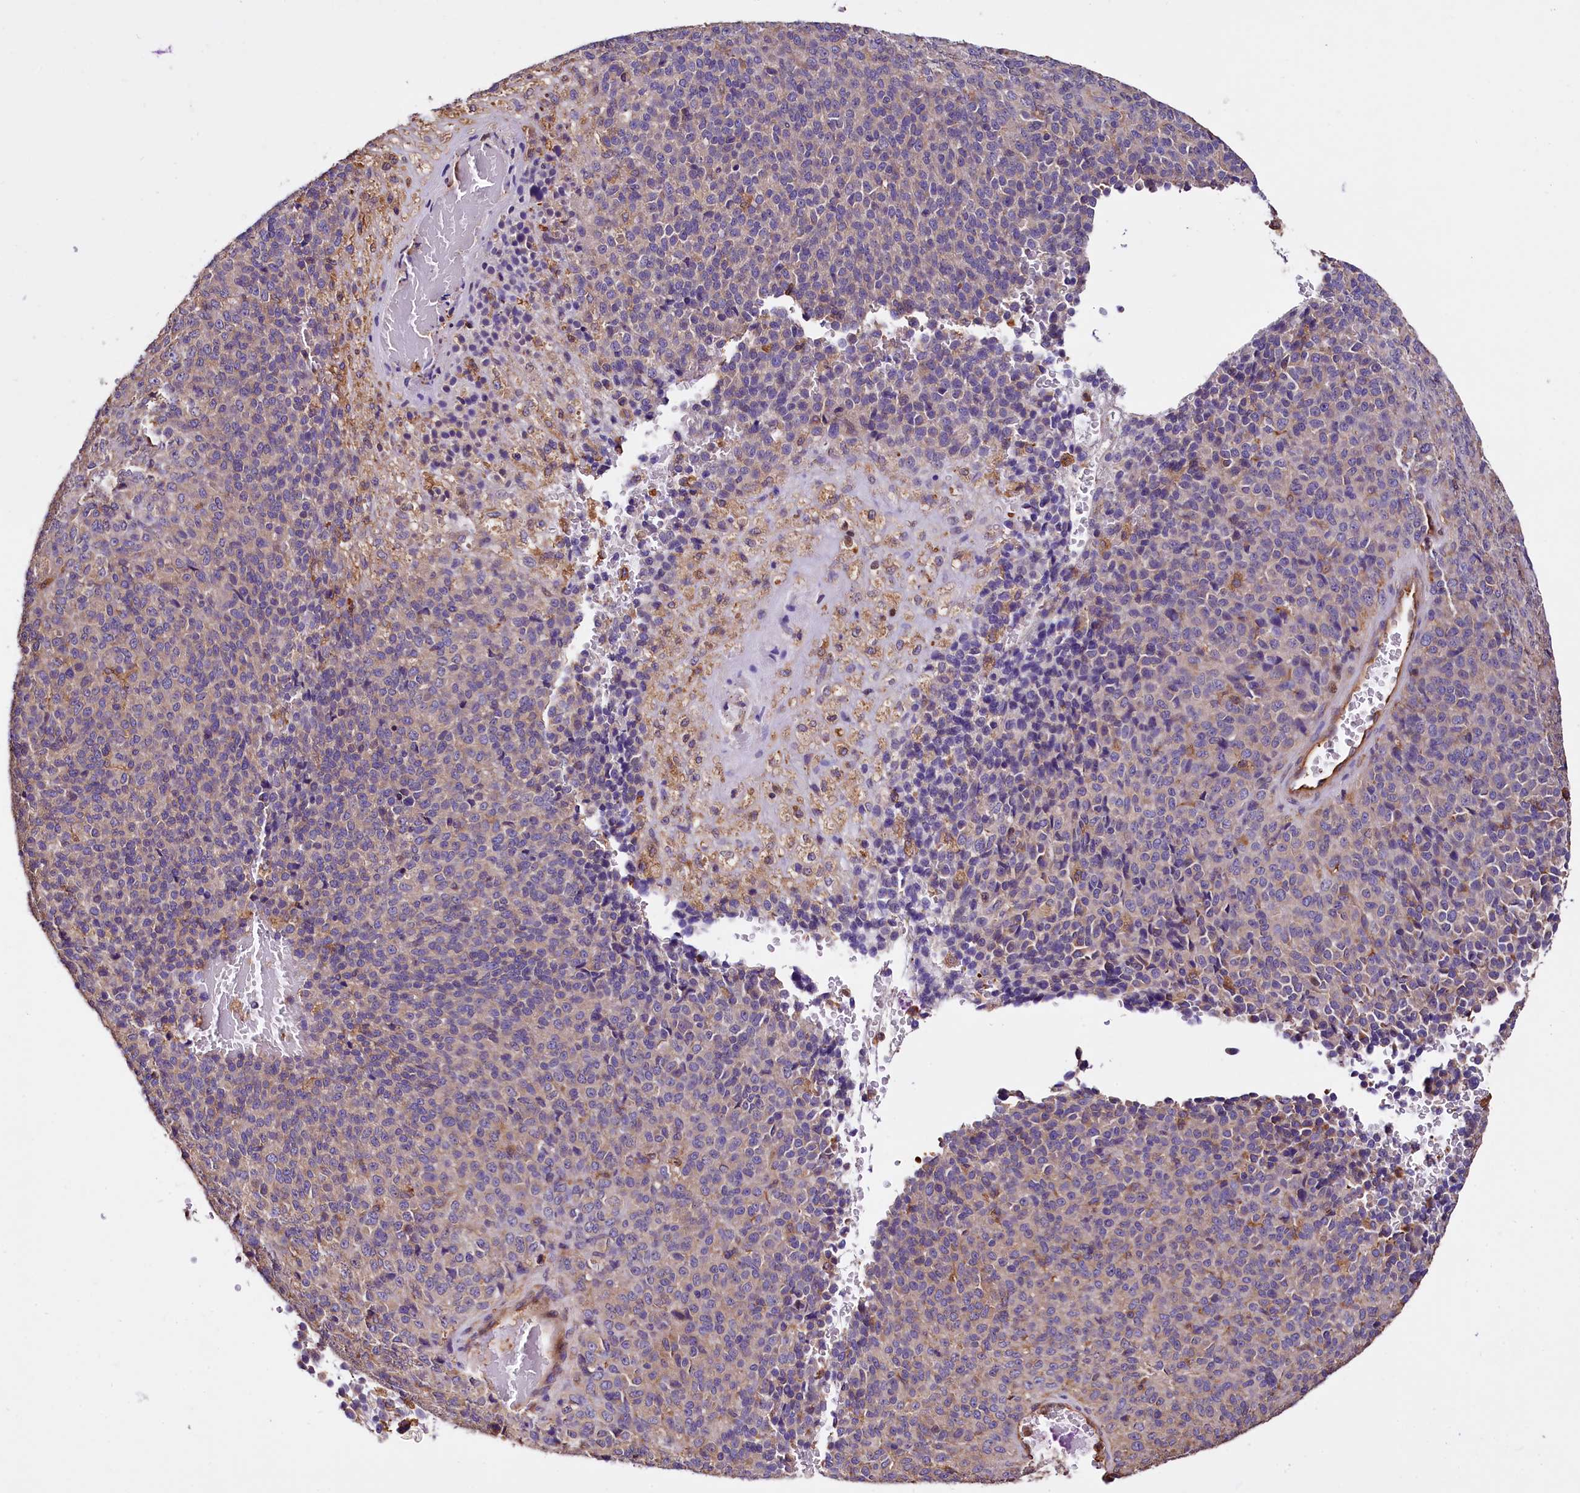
{"staining": {"intensity": "negative", "quantity": "none", "location": "none"}, "tissue": "melanoma", "cell_type": "Tumor cells", "image_type": "cancer", "snomed": [{"axis": "morphology", "description": "Malignant melanoma, Metastatic site"}, {"axis": "topography", "description": "Brain"}], "caption": "Malignant melanoma (metastatic site) stained for a protein using immunohistochemistry displays no staining tumor cells.", "gene": "RARS2", "patient": {"sex": "female", "age": 56}}